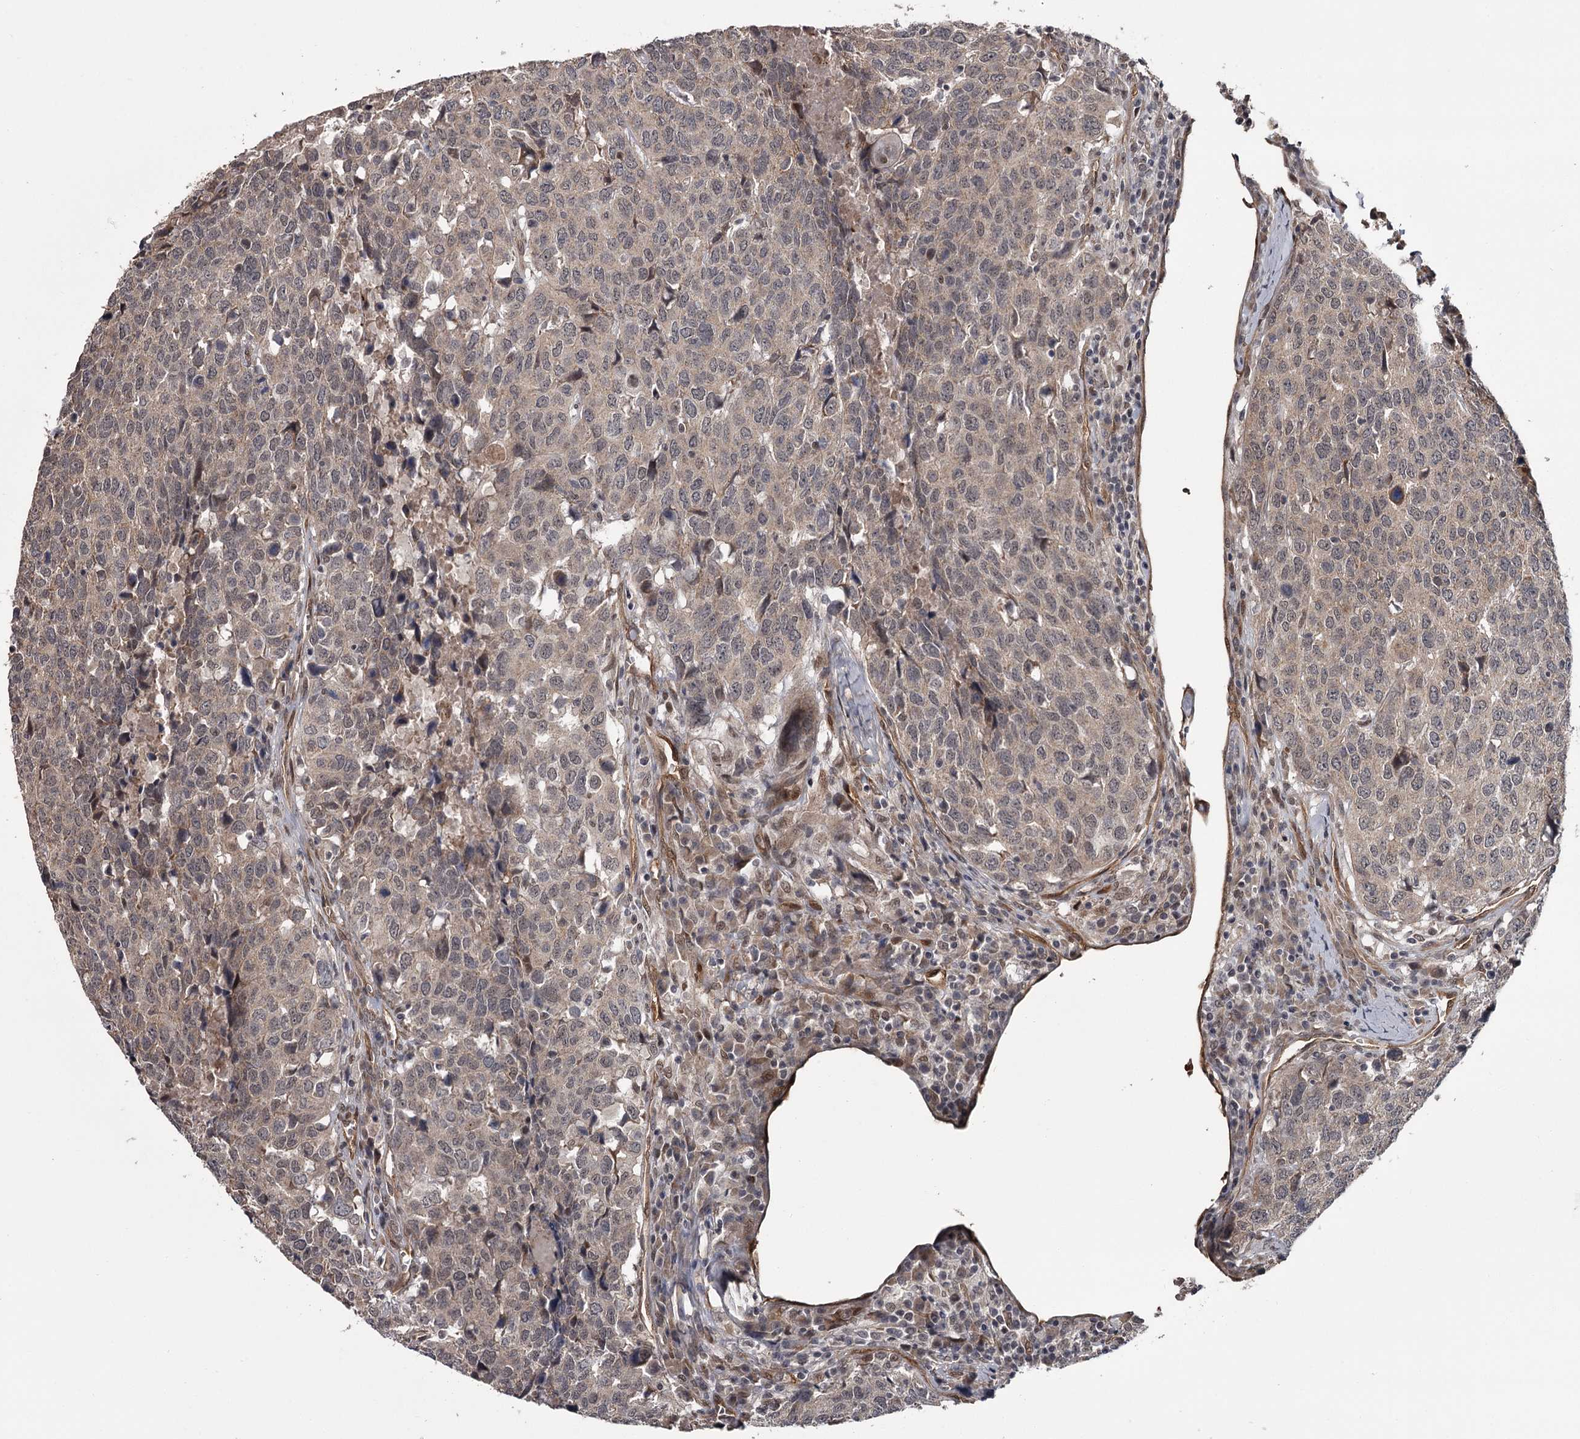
{"staining": {"intensity": "weak", "quantity": "25%-75%", "location": "cytoplasmic/membranous,nuclear"}, "tissue": "head and neck cancer", "cell_type": "Tumor cells", "image_type": "cancer", "snomed": [{"axis": "morphology", "description": "Squamous cell carcinoma, NOS"}, {"axis": "topography", "description": "Head-Neck"}], "caption": "The photomicrograph demonstrates immunohistochemical staining of squamous cell carcinoma (head and neck). There is weak cytoplasmic/membranous and nuclear staining is present in approximately 25%-75% of tumor cells.", "gene": "CDC42EP2", "patient": {"sex": "male", "age": 66}}